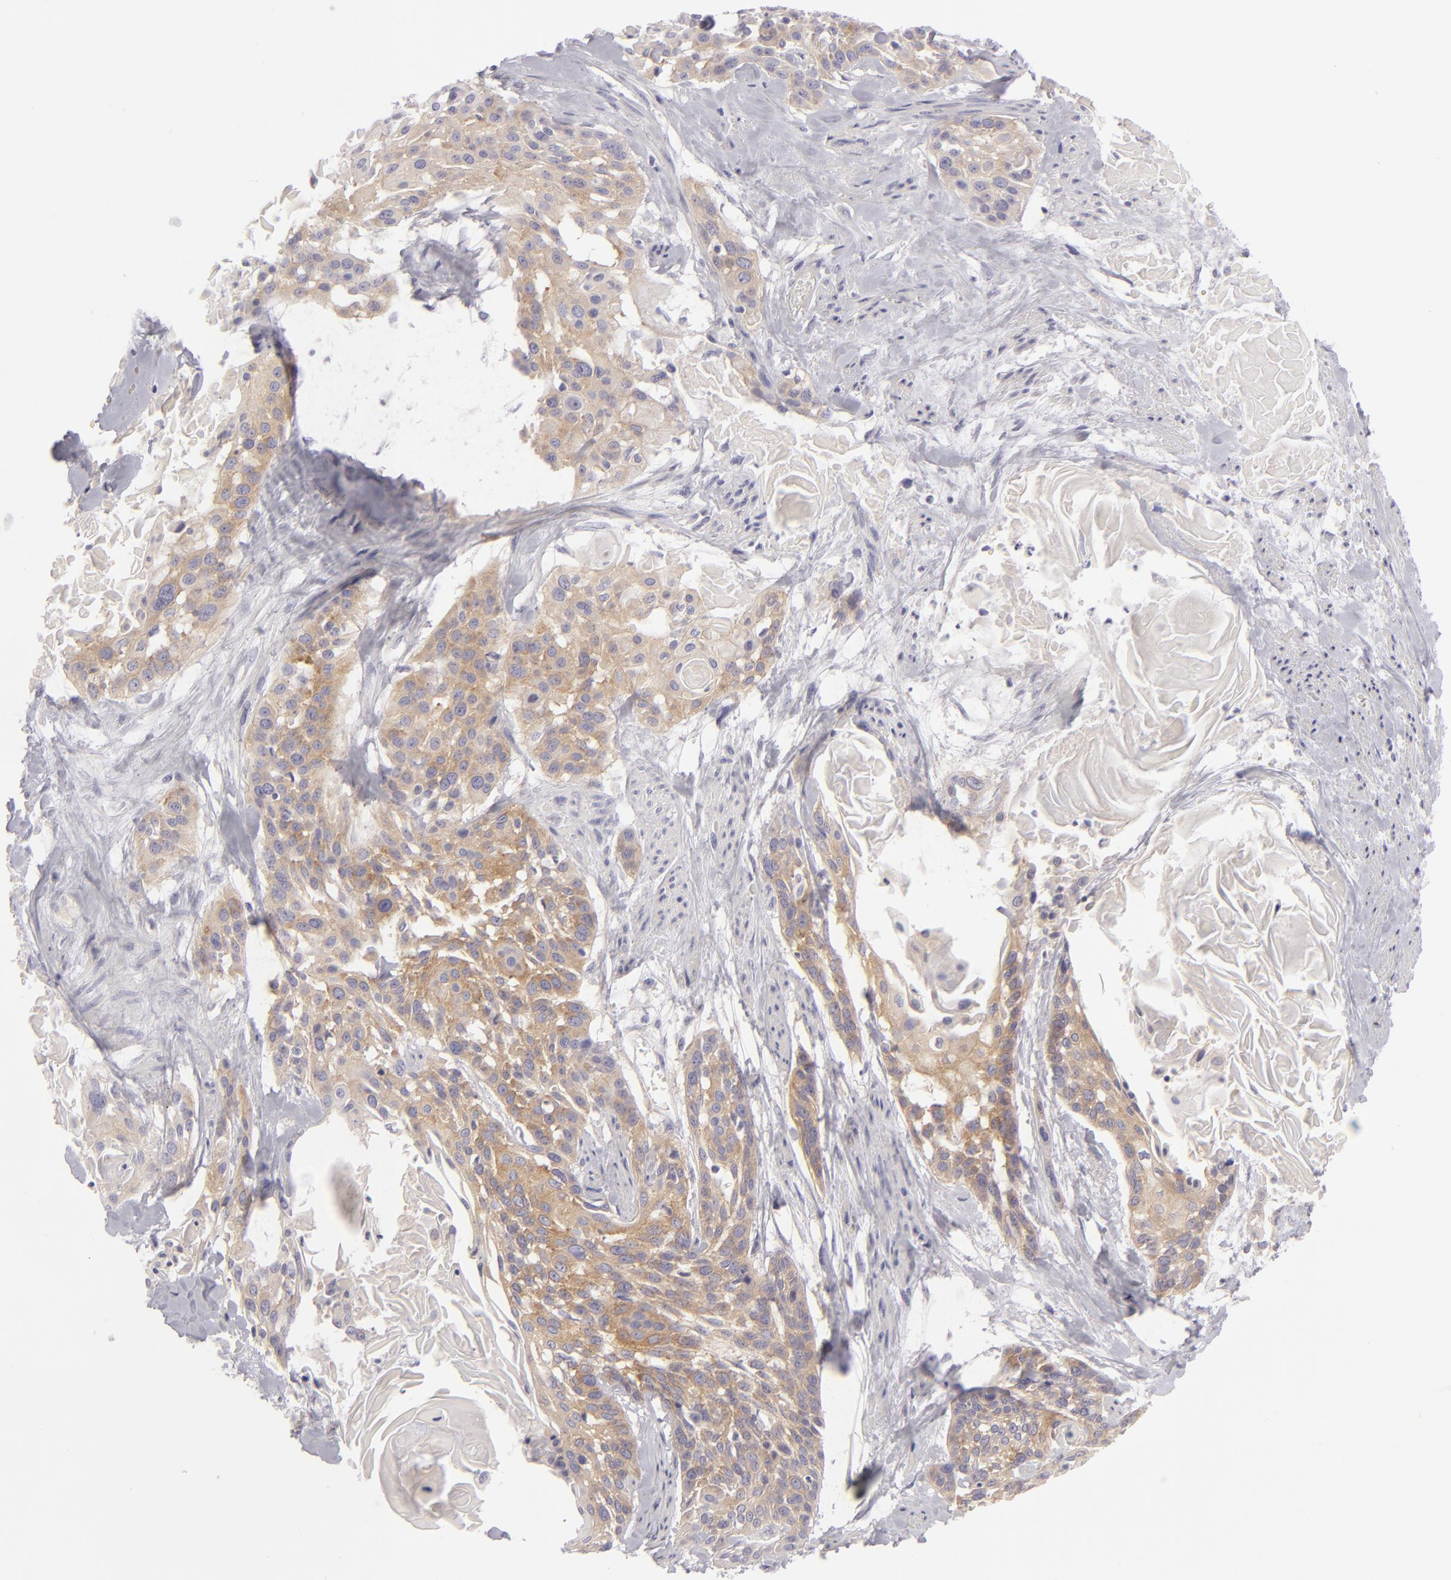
{"staining": {"intensity": "weak", "quantity": ">75%", "location": "cytoplasmic/membranous"}, "tissue": "cervical cancer", "cell_type": "Tumor cells", "image_type": "cancer", "snomed": [{"axis": "morphology", "description": "Squamous cell carcinoma, NOS"}, {"axis": "topography", "description": "Cervix"}], "caption": "Cervical cancer was stained to show a protein in brown. There is low levels of weak cytoplasmic/membranous staining in about >75% of tumor cells.", "gene": "DLG4", "patient": {"sex": "female", "age": 57}}